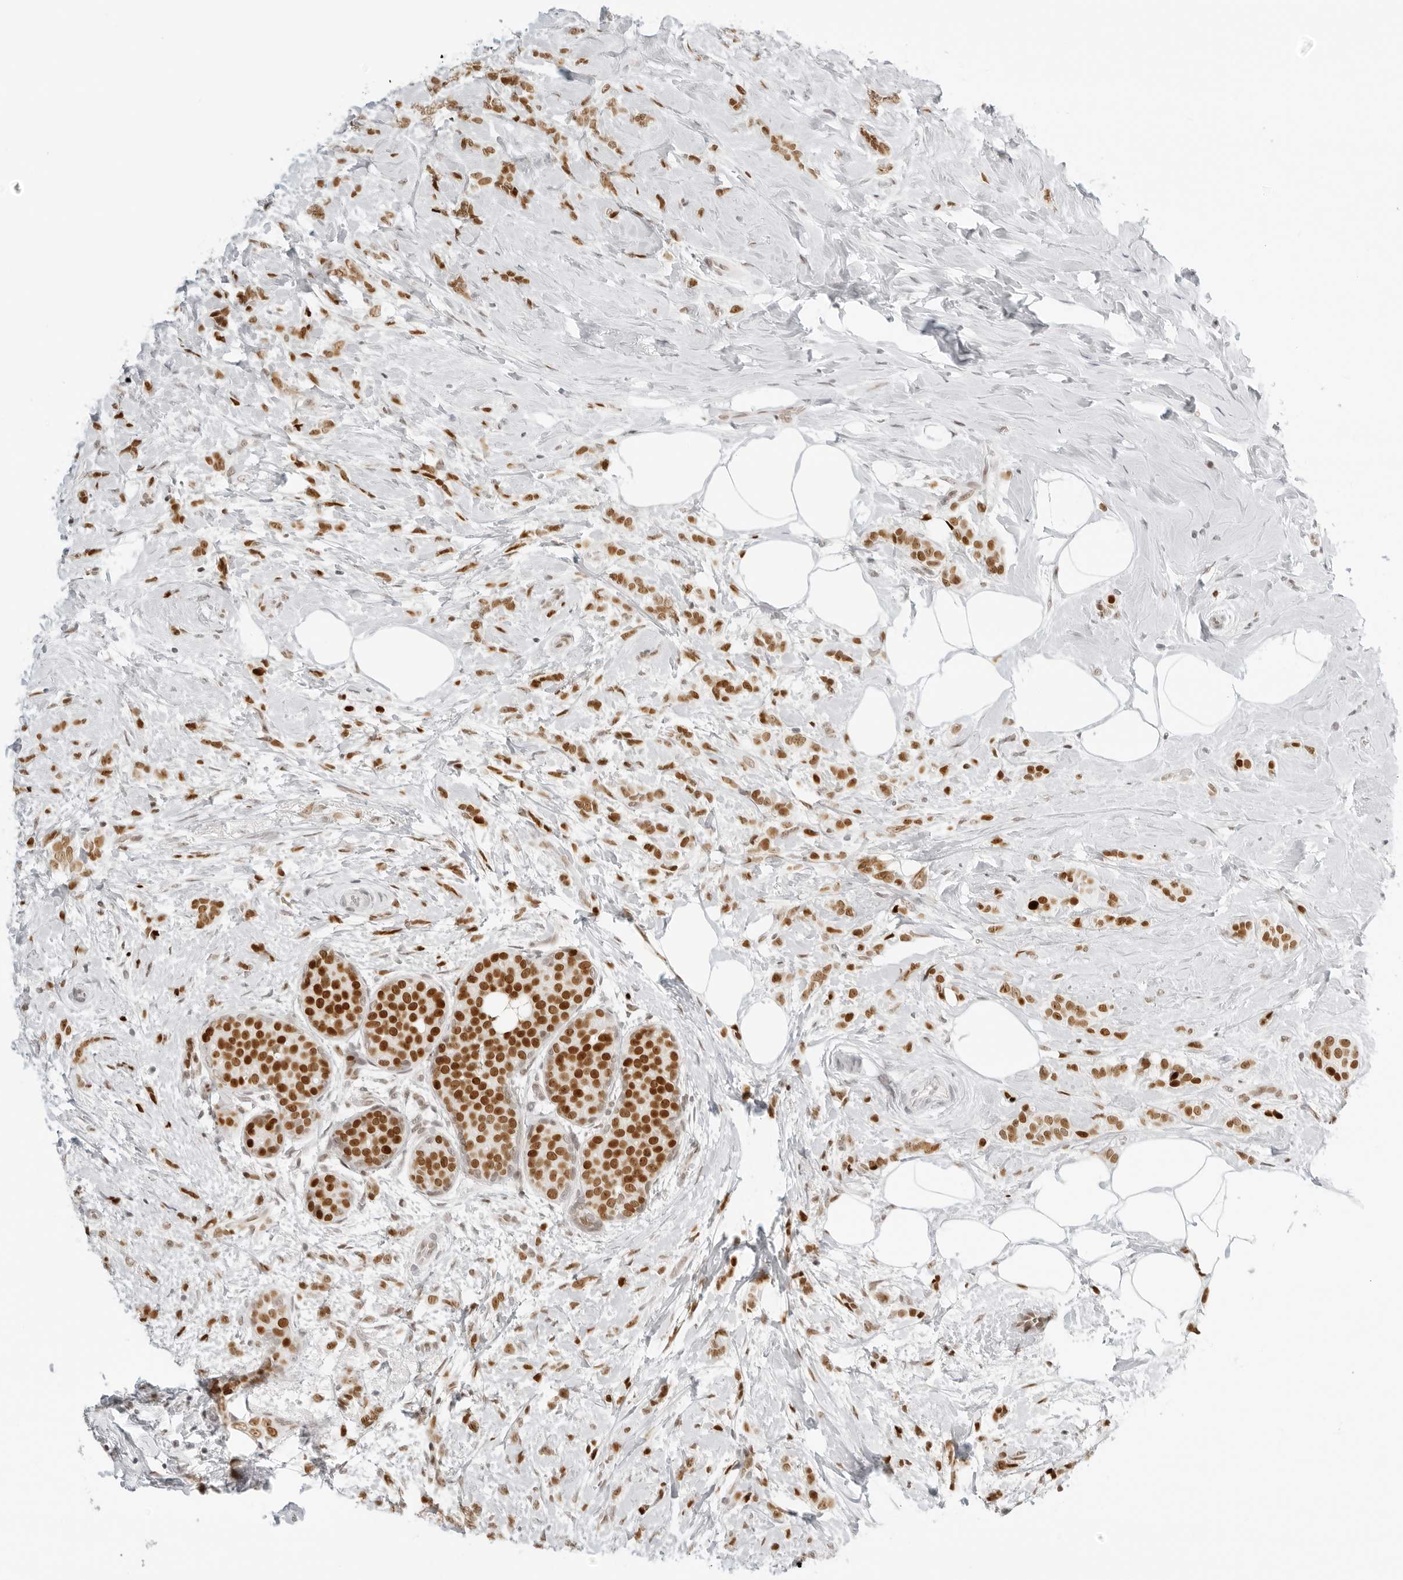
{"staining": {"intensity": "moderate", "quantity": ">75%", "location": "nuclear"}, "tissue": "breast cancer", "cell_type": "Tumor cells", "image_type": "cancer", "snomed": [{"axis": "morphology", "description": "Lobular carcinoma, in situ"}, {"axis": "morphology", "description": "Lobular carcinoma"}, {"axis": "topography", "description": "Breast"}], "caption": "Protein analysis of breast cancer (lobular carcinoma) tissue displays moderate nuclear expression in approximately >75% of tumor cells. (Stains: DAB in brown, nuclei in blue, Microscopy: brightfield microscopy at high magnification).", "gene": "RCC1", "patient": {"sex": "female", "age": 41}}